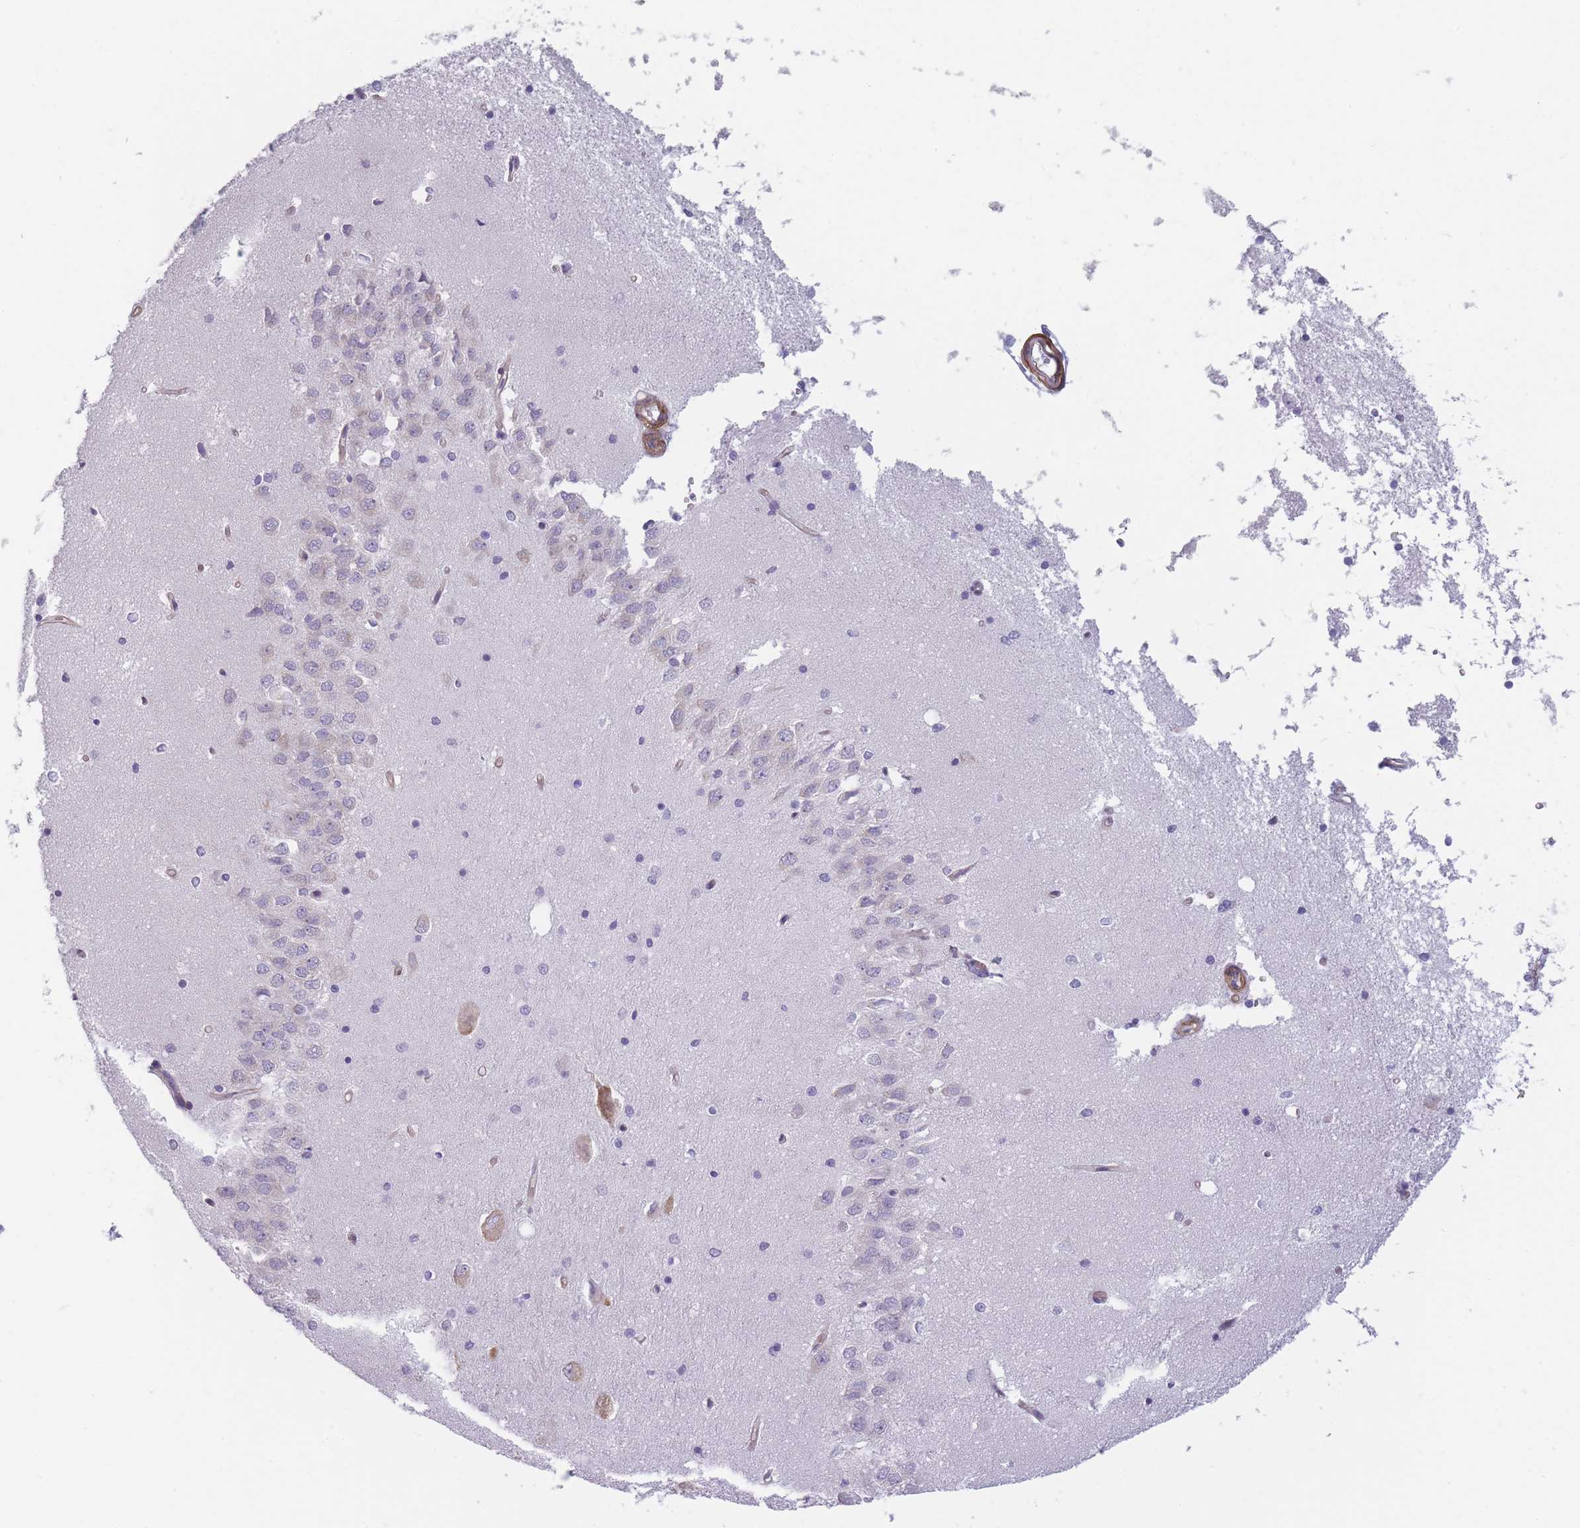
{"staining": {"intensity": "negative", "quantity": "none", "location": "none"}, "tissue": "hippocampus", "cell_type": "Glial cells", "image_type": "normal", "snomed": [{"axis": "morphology", "description": "Normal tissue, NOS"}, {"axis": "topography", "description": "Hippocampus"}], "caption": "This is an immunohistochemistry image of unremarkable hippocampus. There is no positivity in glial cells.", "gene": "OR6B2", "patient": {"sex": "male", "age": 45}}